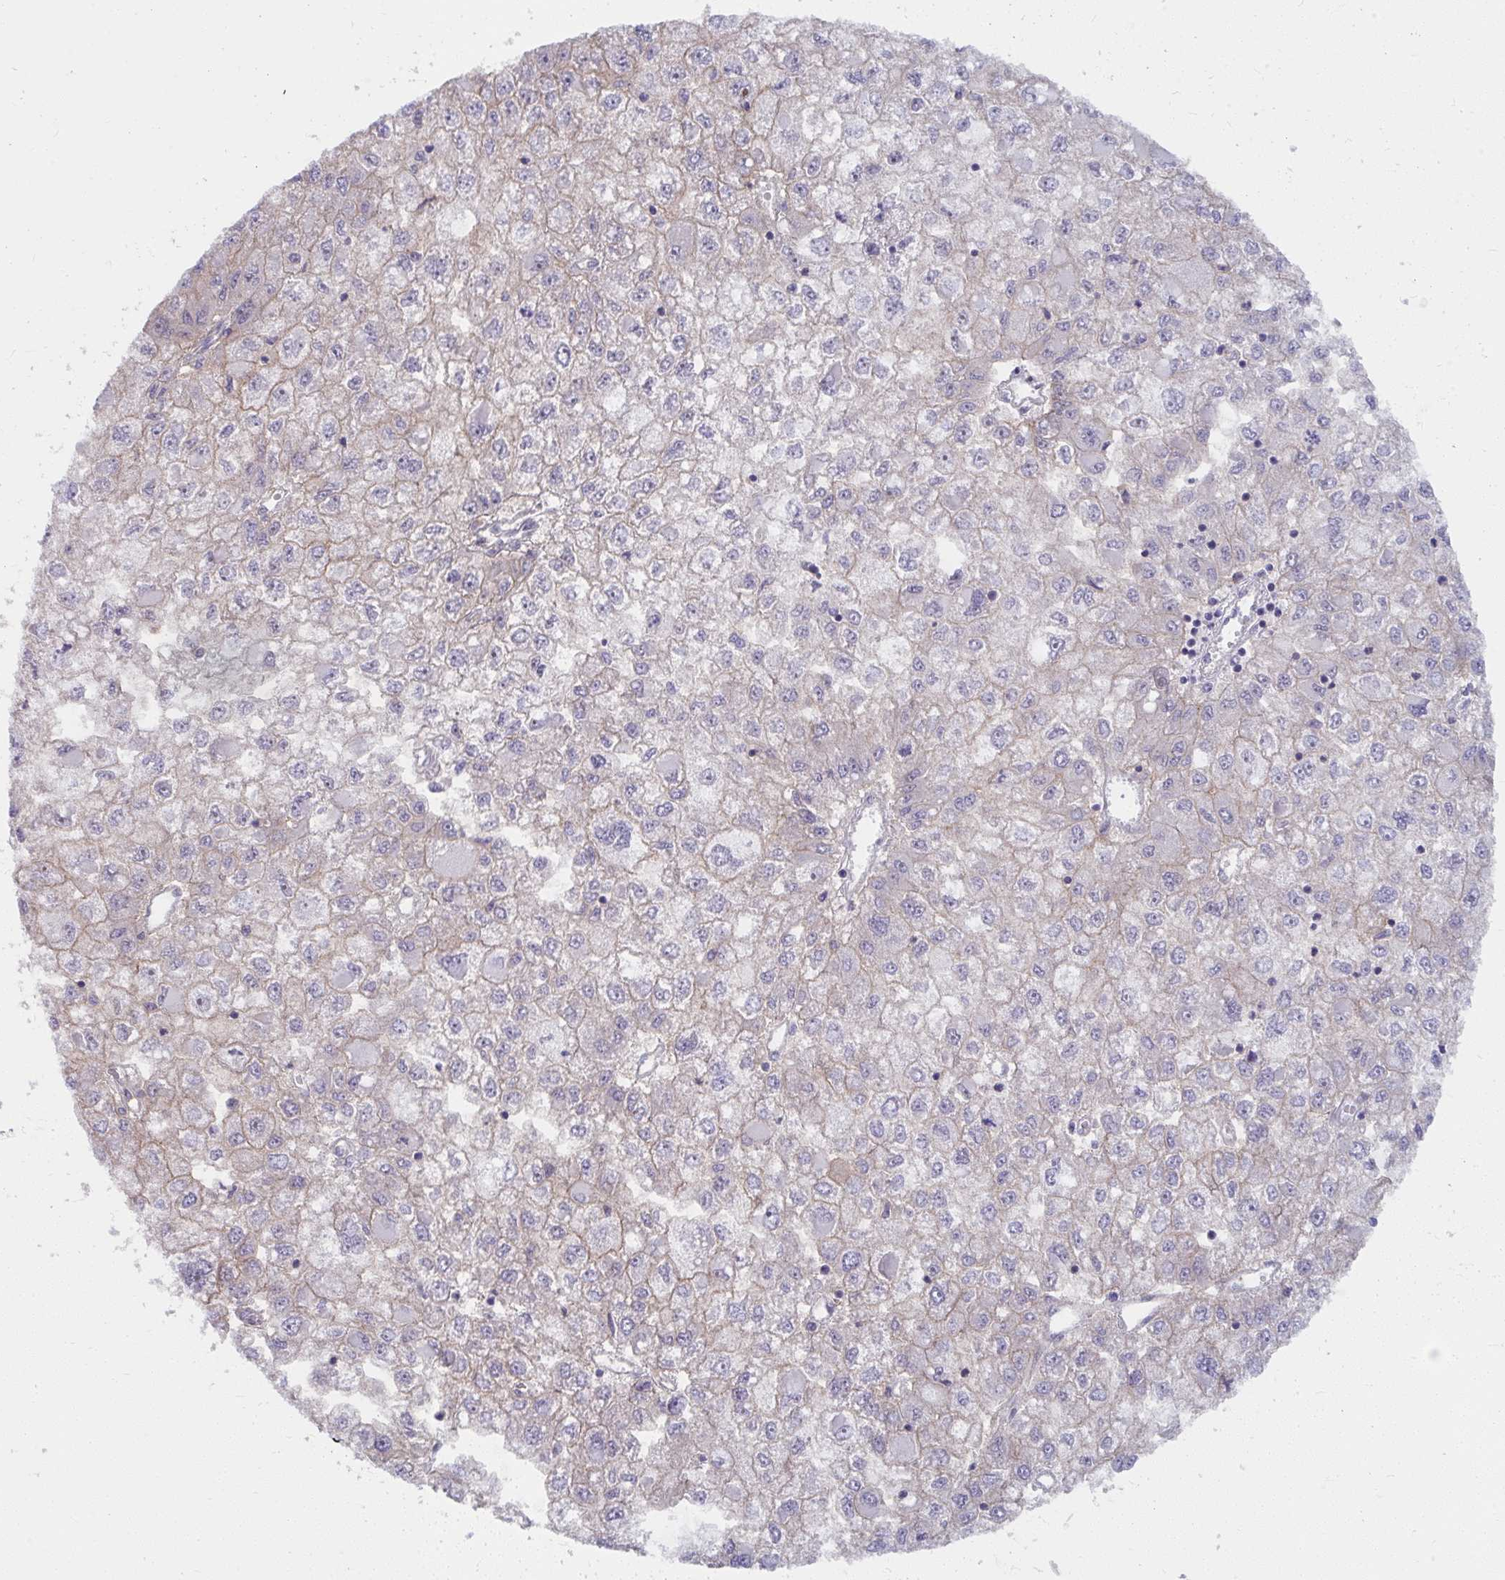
{"staining": {"intensity": "weak", "quantity": "<25%", "location": "cytoplasmic/membranous"}, "tissue": "liver cancer", "cell_type": "Tumor cells", "image_type": "cancer", "snomed": [{"axis": "morphology", "description": "Carcinoma, Hepatocellular, NOS"}, {"axis": "topography", "description": "Liver"}], "caption": "This image is of liver cancer stained with immunohistochemistry to label a protein in brown with the nuclei are counter-stained blue. There is no expression in tumor cells.", "gene": "MUS81", "patient": {"sex": "male", "age": 40}}